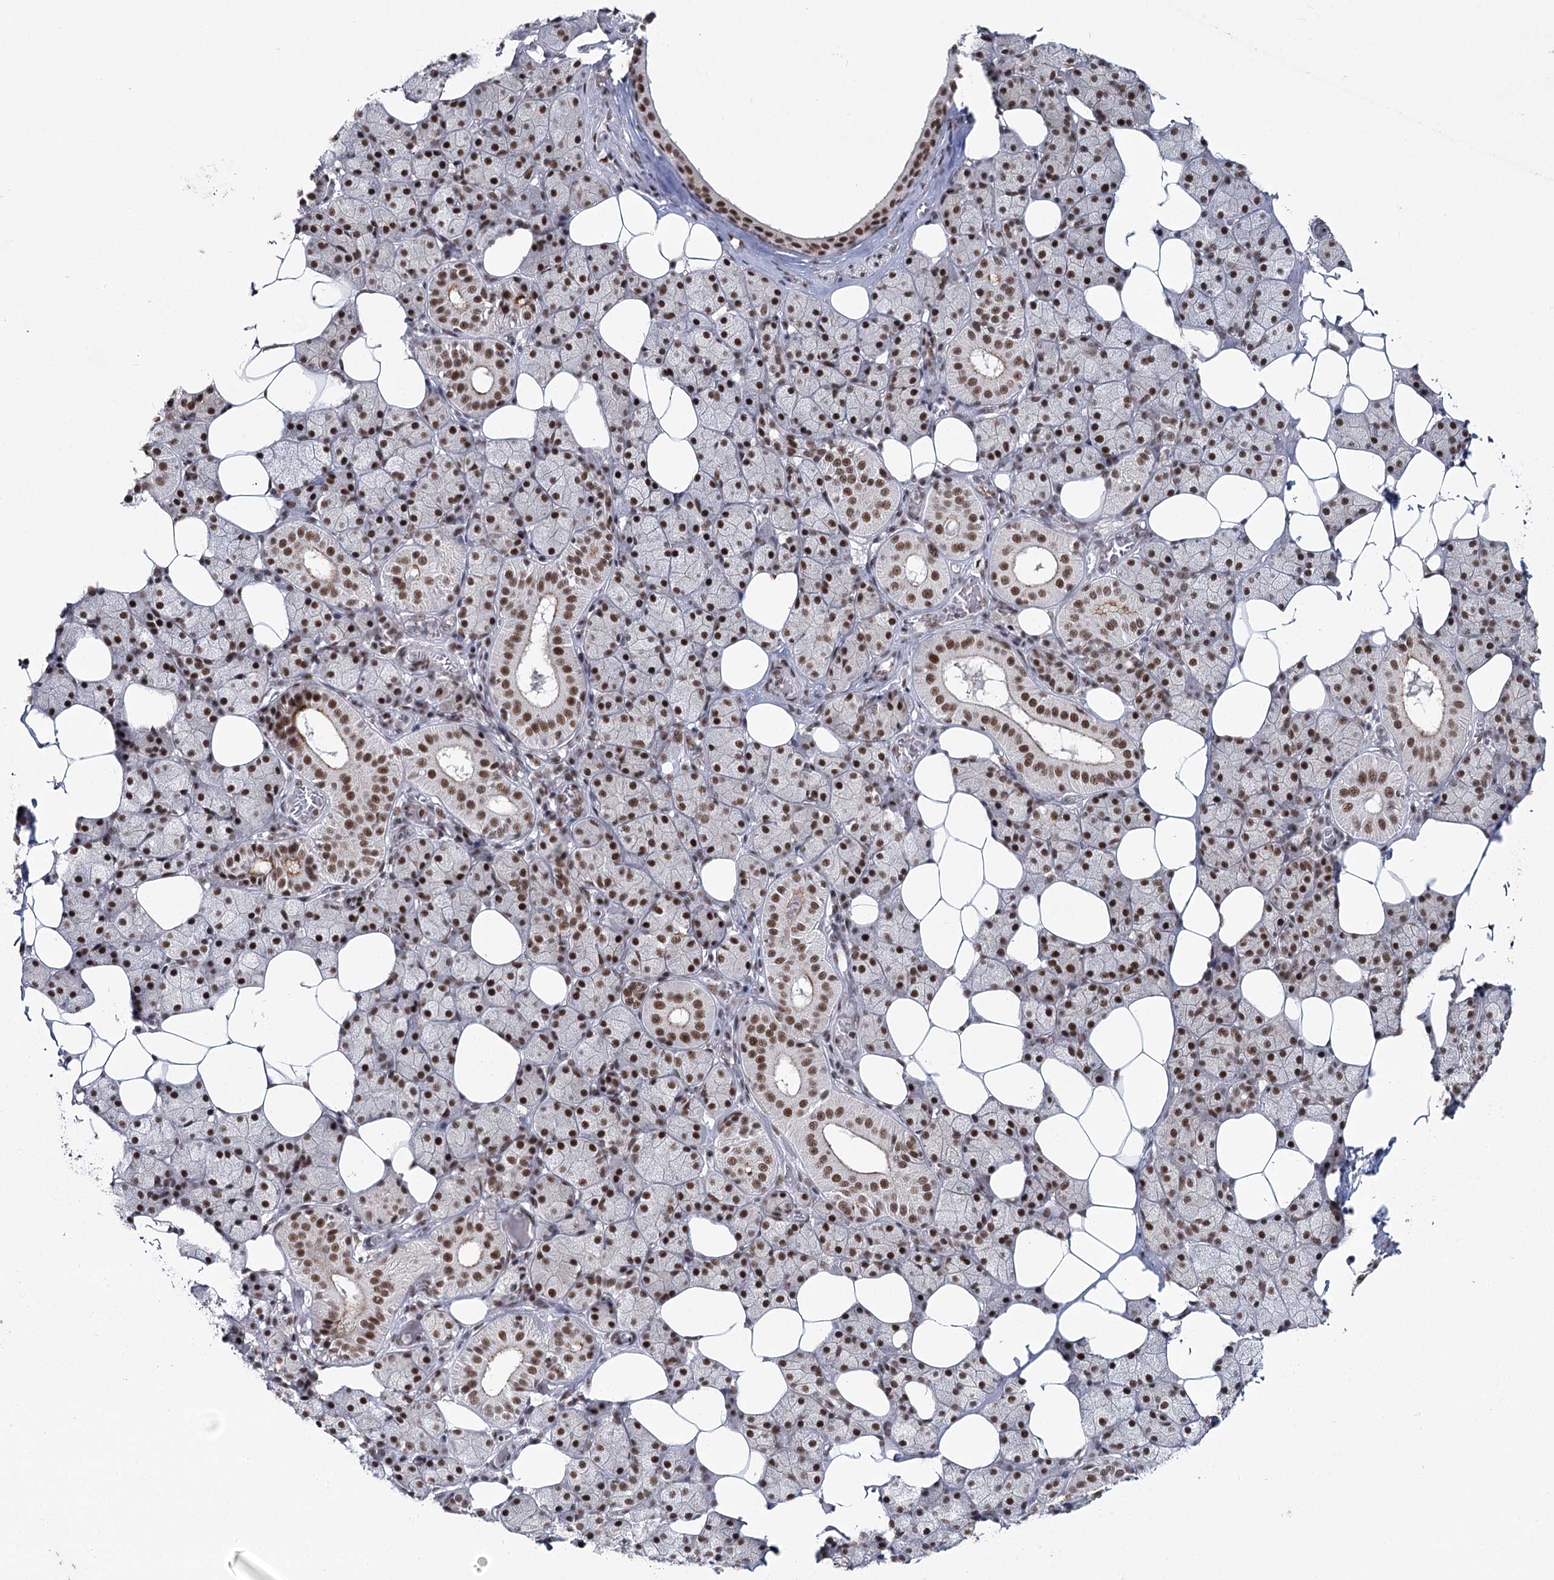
{"staining": {"intensity": "strong", "quantity": ">75%", "location": "nuclear"}, "tissue": "salivary gland", "cell_type": "Glandular cells", "image_type": "normal", "snomed": [{"axis": "morphology", "description": "Normal tissue, NOS"}, {"axis": "topography", "description": "Salivary gland"}], "caption": "An IHC histopathology image of benign tissue is shown. Protein staining in brown labels strong nuclear positivity in salivary gland within glandular cells. (brown staining indicates protein expression, while blue staining denotes nuclei).", "gene": "SCAF8", "patient": {"sex": "female", "age": 33}}